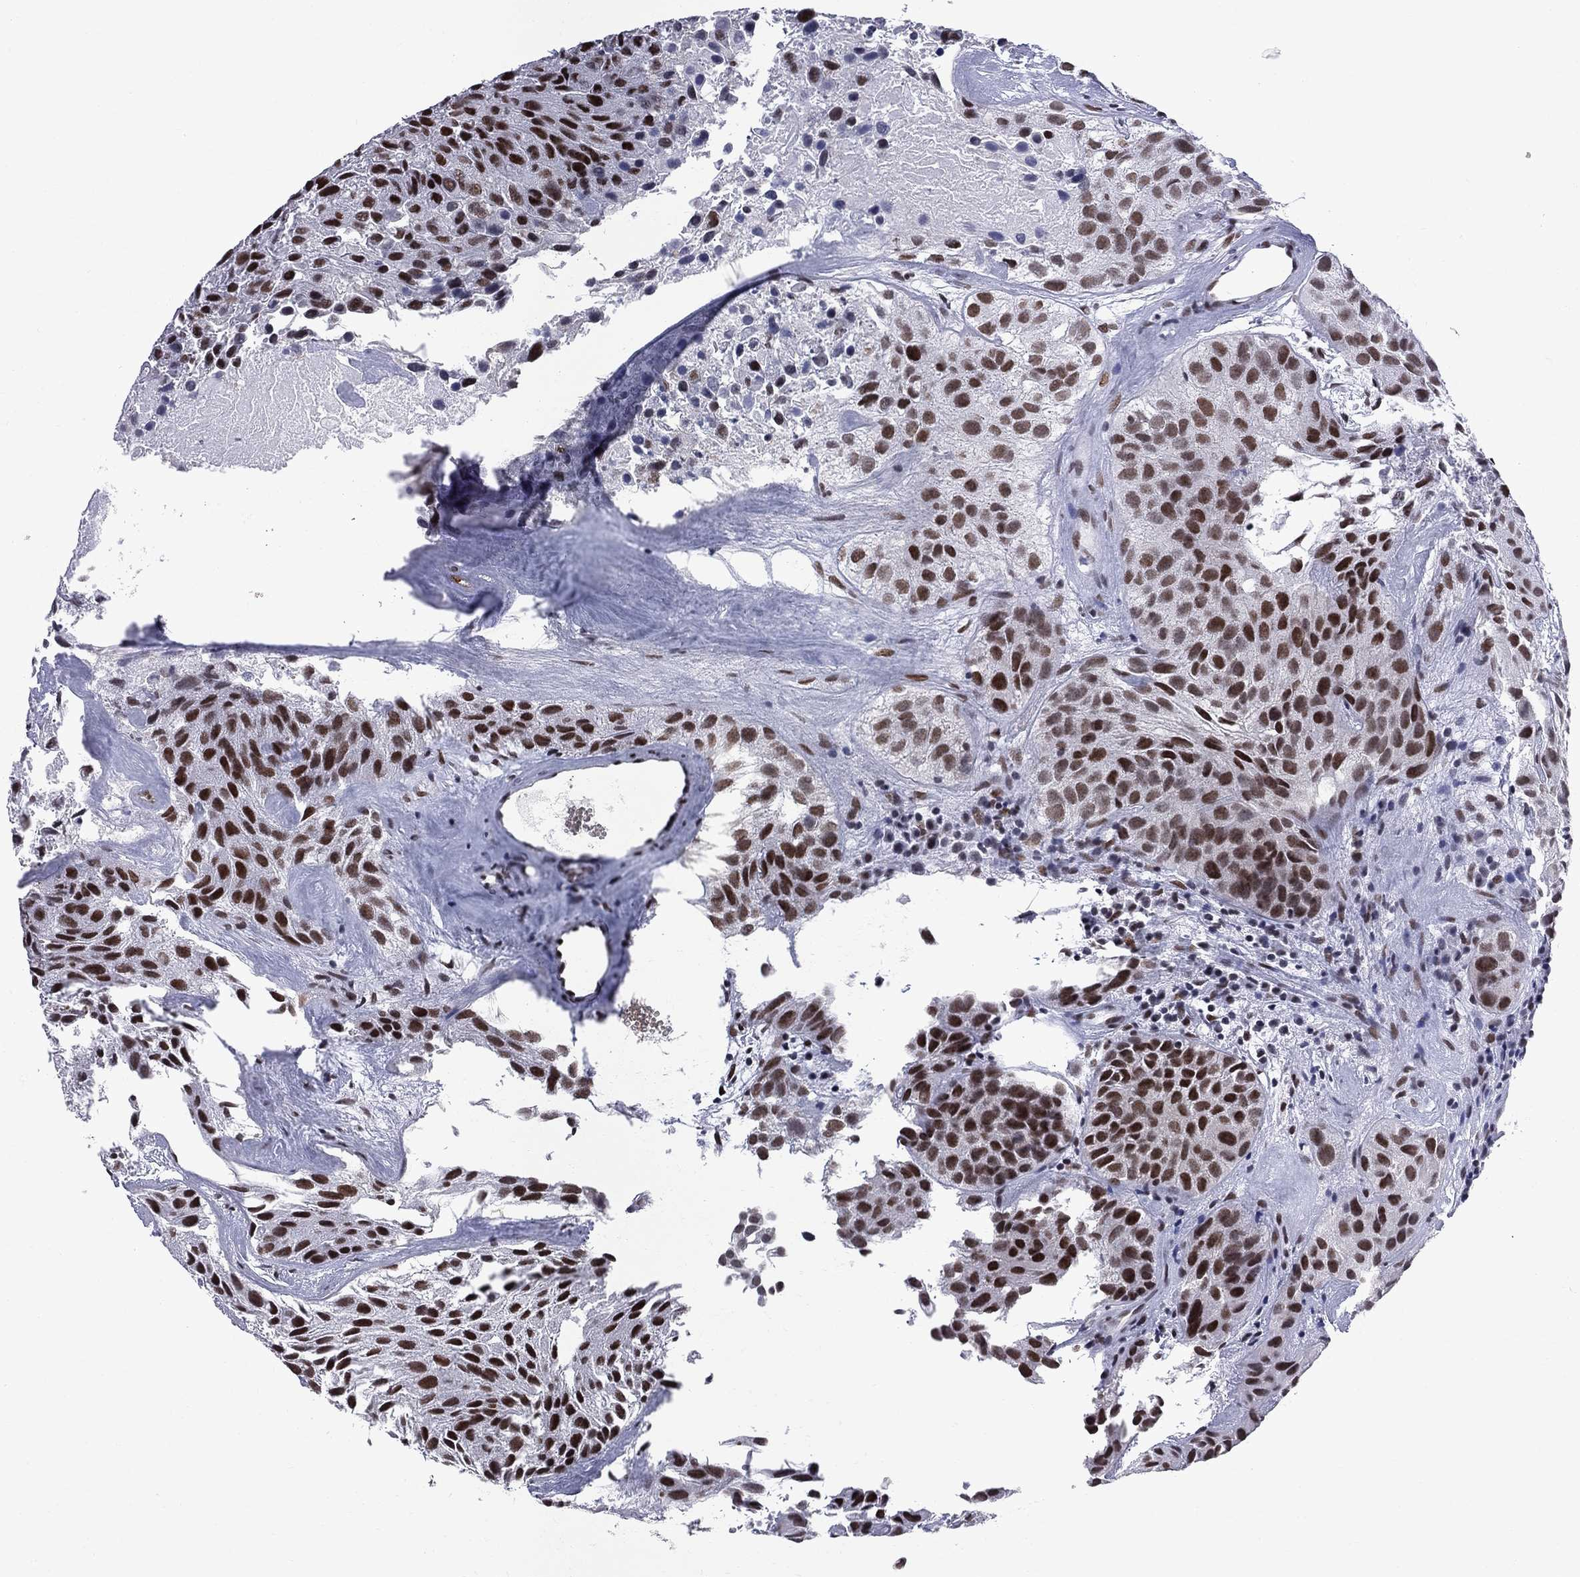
{"staining": {"intensity": "strong", "quantity": ">75%", "location": "nuclear"}, "tissue": "urothelial cancer", "cell_type": "Tumor cells", "image_type": "cancer", "snomed": [{"axis": "morphology", "description": "Urothelial carcinoma, Low grade"}, {"axis": "topography", "description": "Urinary bladder"}], "caption": "Immunohistochemistry (DAB (3,3'-diaminobenzidine)) staining of human urothelial cancer demonstrates strong nuclear protein positivity in approximately >75% of tumor cells.", "gene": "ZBTB47", "patient": {"sex": "female", "age": 87}}